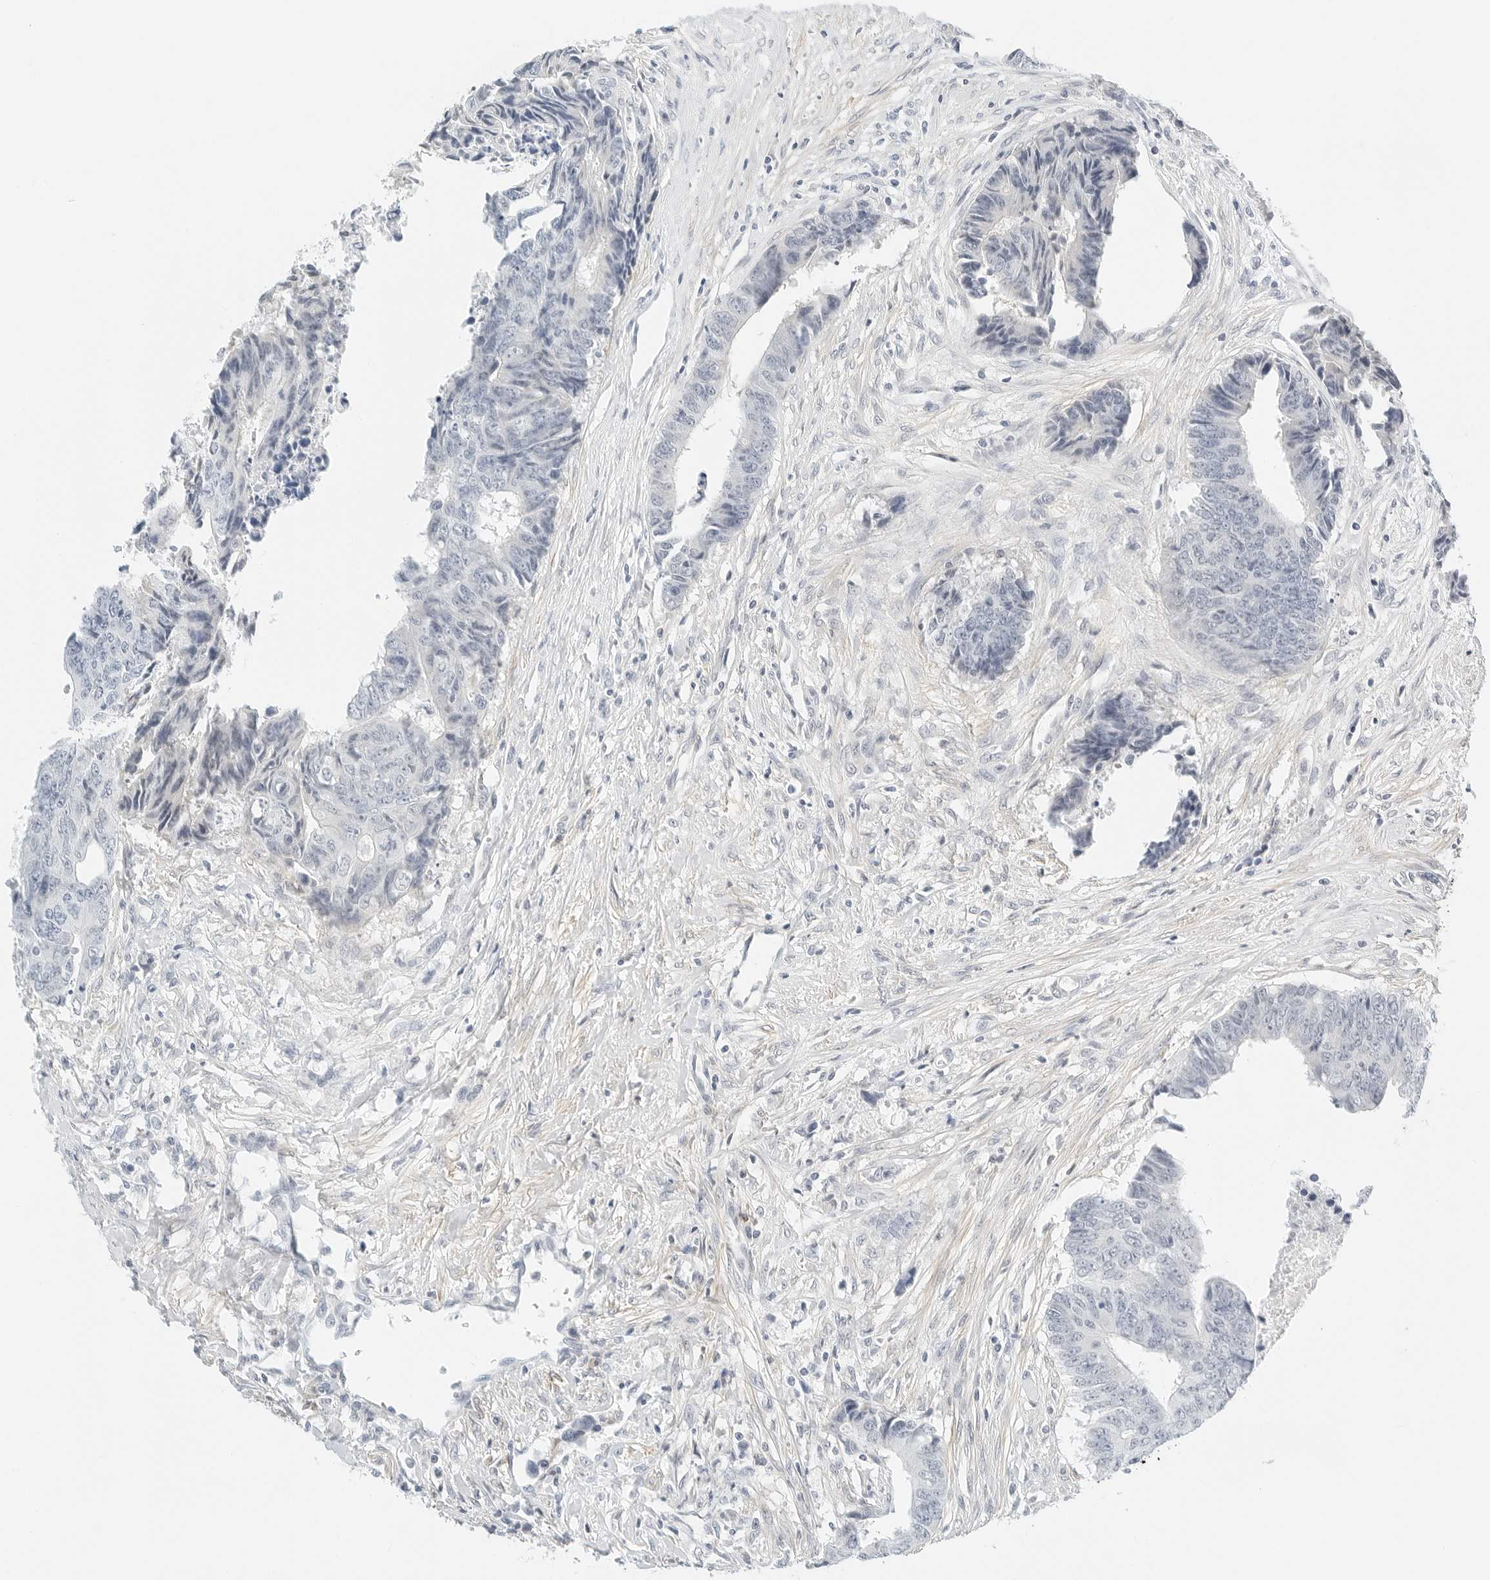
{"staining": {"intensity": "negative", "quantity": "none", "location": "none"}, "tissue": "colorectal cancer", "cell_type": "Tumor cells", "image_type": "cancer", "snomed": [{"axis": "morphology", "description": "Adenocarcinoma, NOS"}, {"axis": "topography", "description": "Rectum"}], "caption": "IHC of adenocarcinoma (colorectal) displays no positivity in tumor cells. (Brightfield microscopy of DAB IHC at high magnification).", "gene": "PKDCC", "patient": {"sex": "male", "age": 84}}